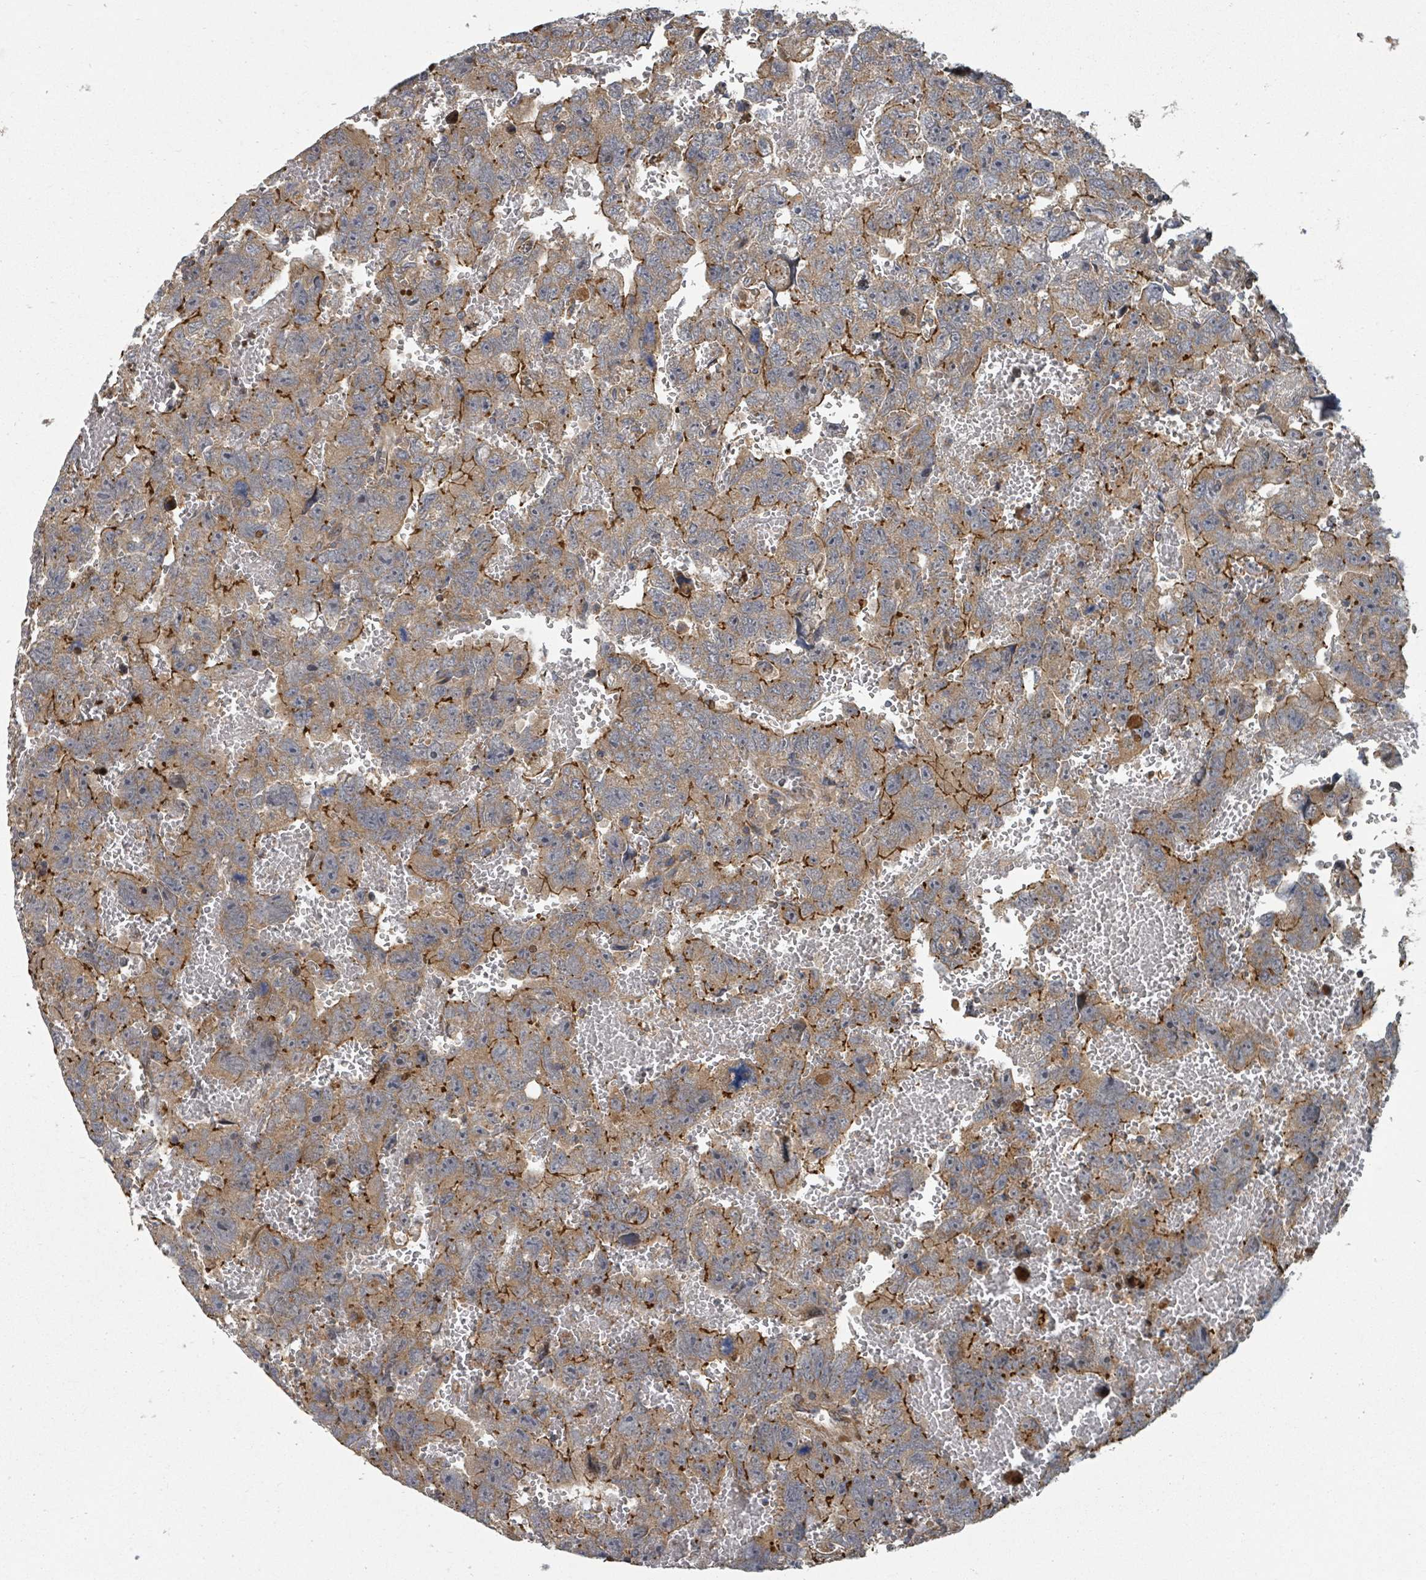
{"staining": {"intensity": "strong", "quantity": "25%-75%", "location": "cytoplasmic/membranous"}, "tissue": "testis cancer", "cell_type": "Tumor cells", "image_type": "cancer", "snomed": [{"axis": "morphology", "description": "Carcinoma, Embryonal, NOS"}, {"axis": "topography", "description": "Testis"}], "caption": "Human embryonal carcinoma (testis) stained with a brown dye reveals strong cytoplasmic/membranous positive positivity in approximately 25%-75% of tumor cells.", "gene": "DPM1", "patient": {"sex": "male", "age": 45}}